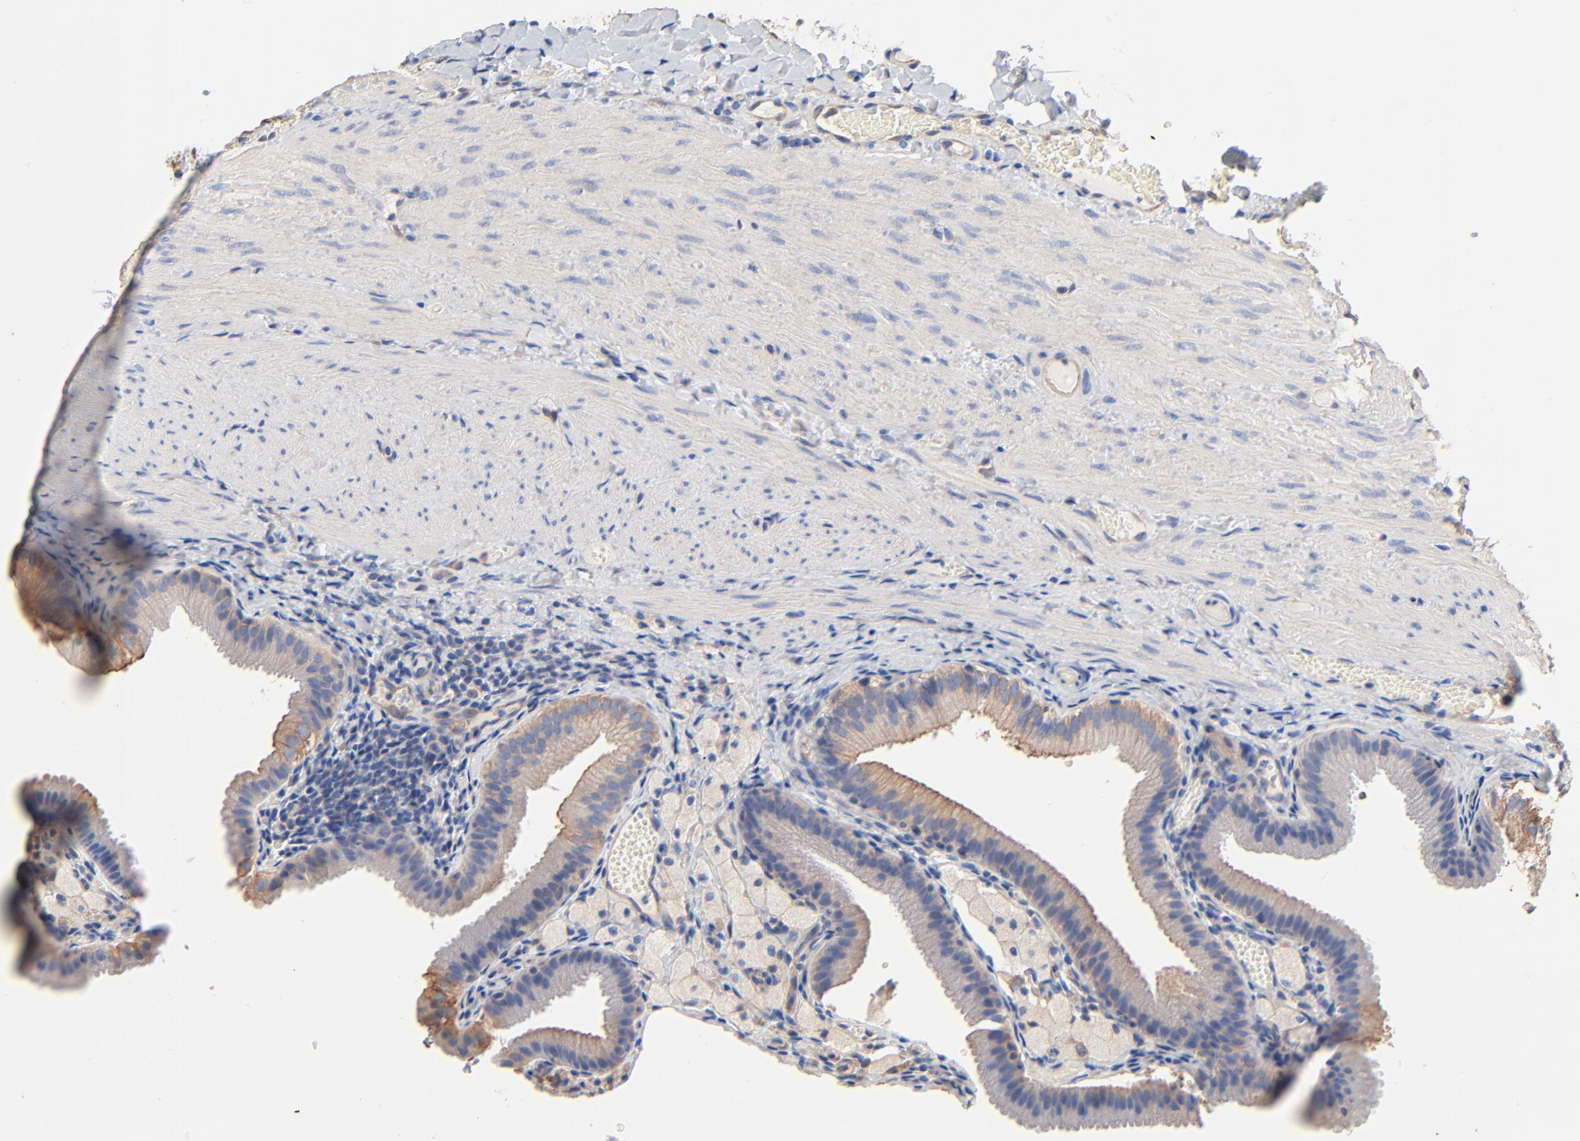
{"staining": {"intensity": "weak", "quantity": ">75%", "location": "cytoplasmic/membranous"}, "tissue": "gallbladder", "cell_type": "Glandular cells", "image_type": "normal", "snomed": [{"axis": "morphology", "description": "Normal tissue, NOS"}, {"axis": "topography", "description": "Gallbladder"}], "caption": "Immunohistochemistry (IHC) of unremarkable human gallbladder demonstrates low levels of weak cytoplasmic/membranous staining in approximately >75% of glandular cells. The staining was performed using DAB to visualize the protein expression in brown, while the nuclei were stained in blue with hematoxylin (Magnification: 20x).", "gene": "ABCD4", "patient": {"sex": "female", "age": 24}}